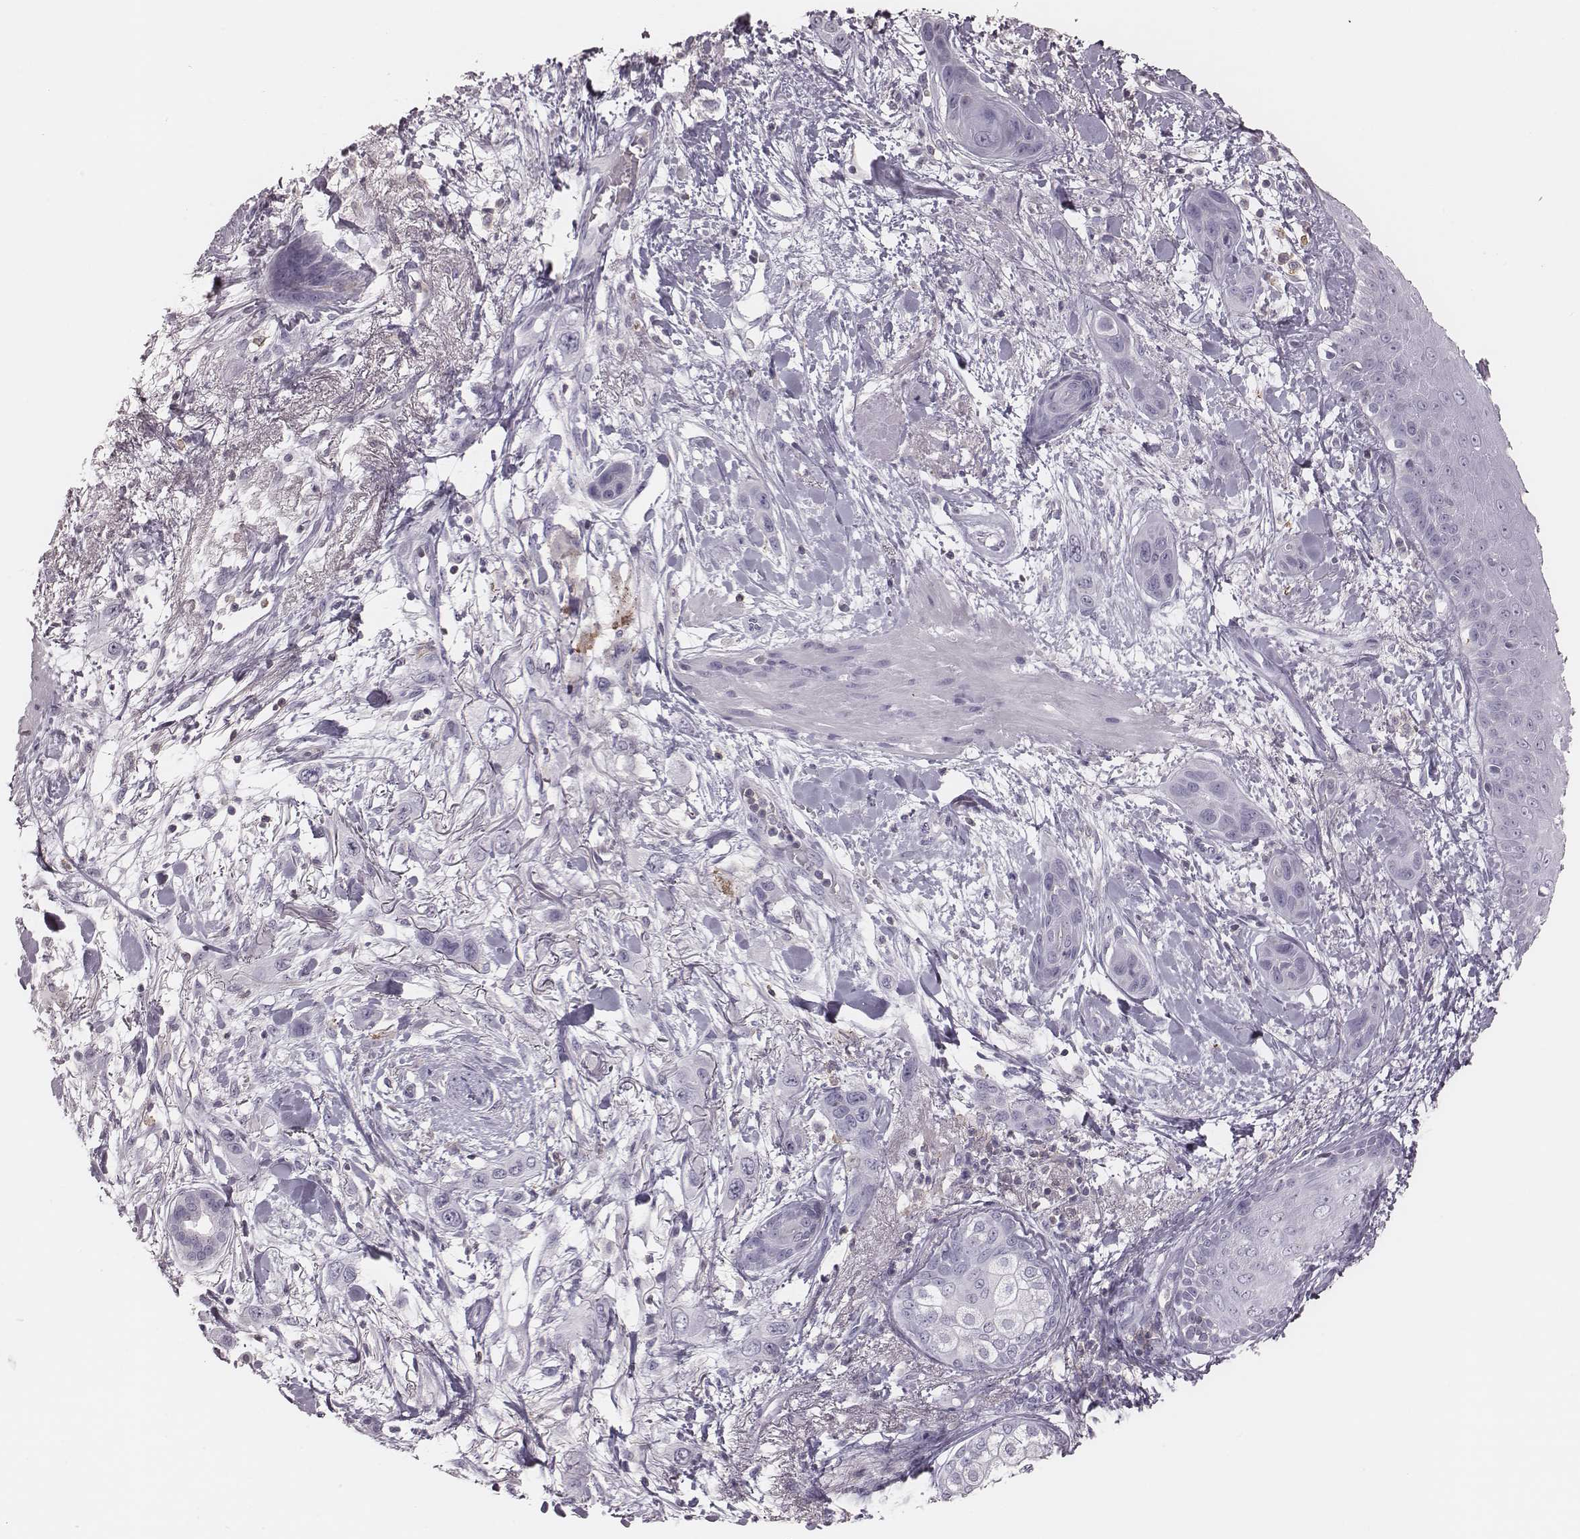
{"staining": {"intensity": "negative", "quantity": "none", "location": "none"}, "tissue": "skin cancer", "cell_type": "Tumor cells", "image_type": "cancer", "snomed": [{"axis": "morphology", "description": "Squamous cell carcinoma, NOS"}, {"axis": "topography", "description": "Skin"}], "caption": "The image demonstrates no staining of tumor cells in squamous cell carcinoma (skin).", "gene": "ZNF365", "patient": {"sex": "male", "age": 79}}